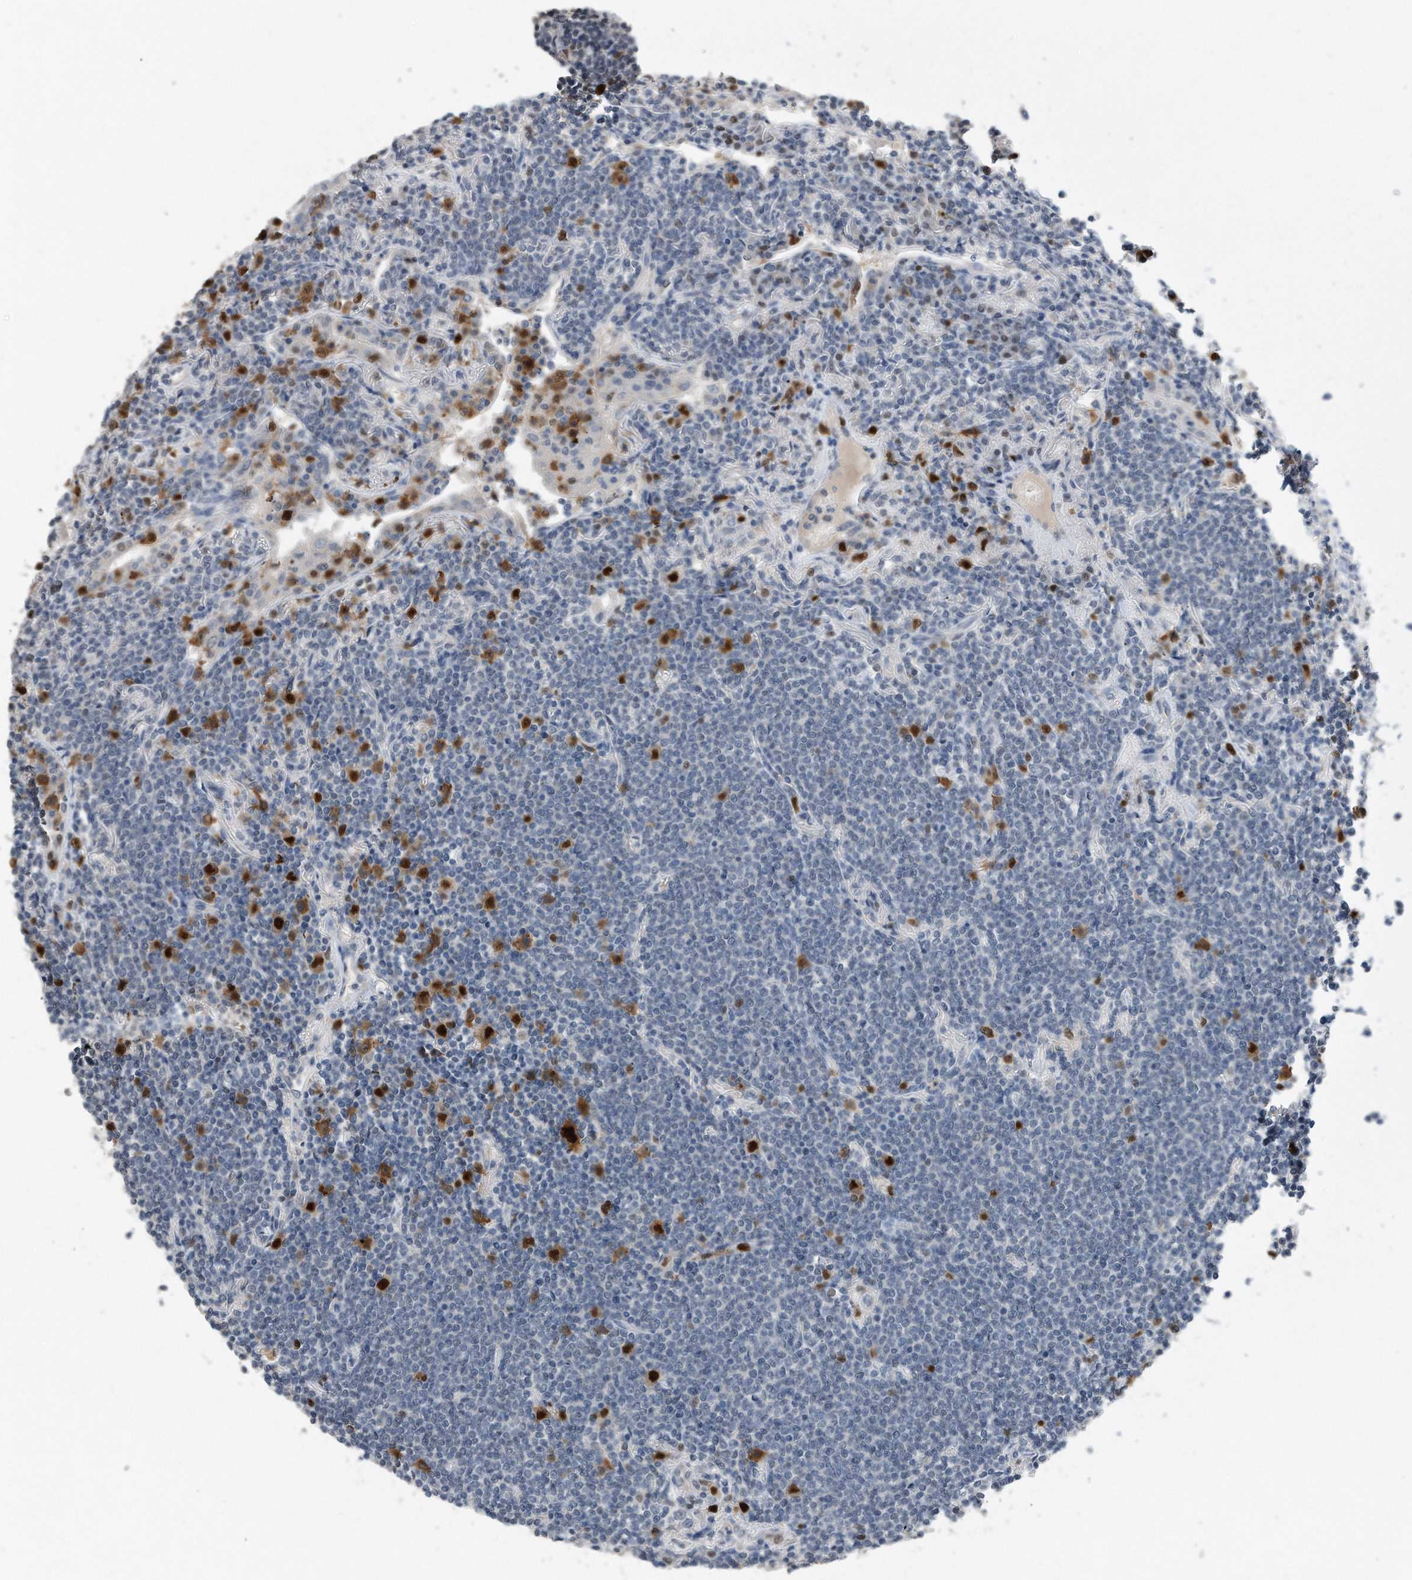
{"staining": {"intensity": "strong", "quantity": "<25%", "location": "nuclear"}, "tissue": "lymphoma", "cell_type": "Tumor cells", "image_type": "cancer", "snomed": [{"axis": "morphology", "description": "Malignant lymphoma, non-Hodgkin's type, Low grade"}, {"axis": "topography", "description": "Lung"}], "caption": "Immunohistochemical staining of malignant lymphoma, non-Hodgkin's type (low-grade) displays medium levels of strong nuclear staining in approximately <25% of tumor cells.", "gene": "PCNA", "patient": {"sex": "female", "age": 71}}